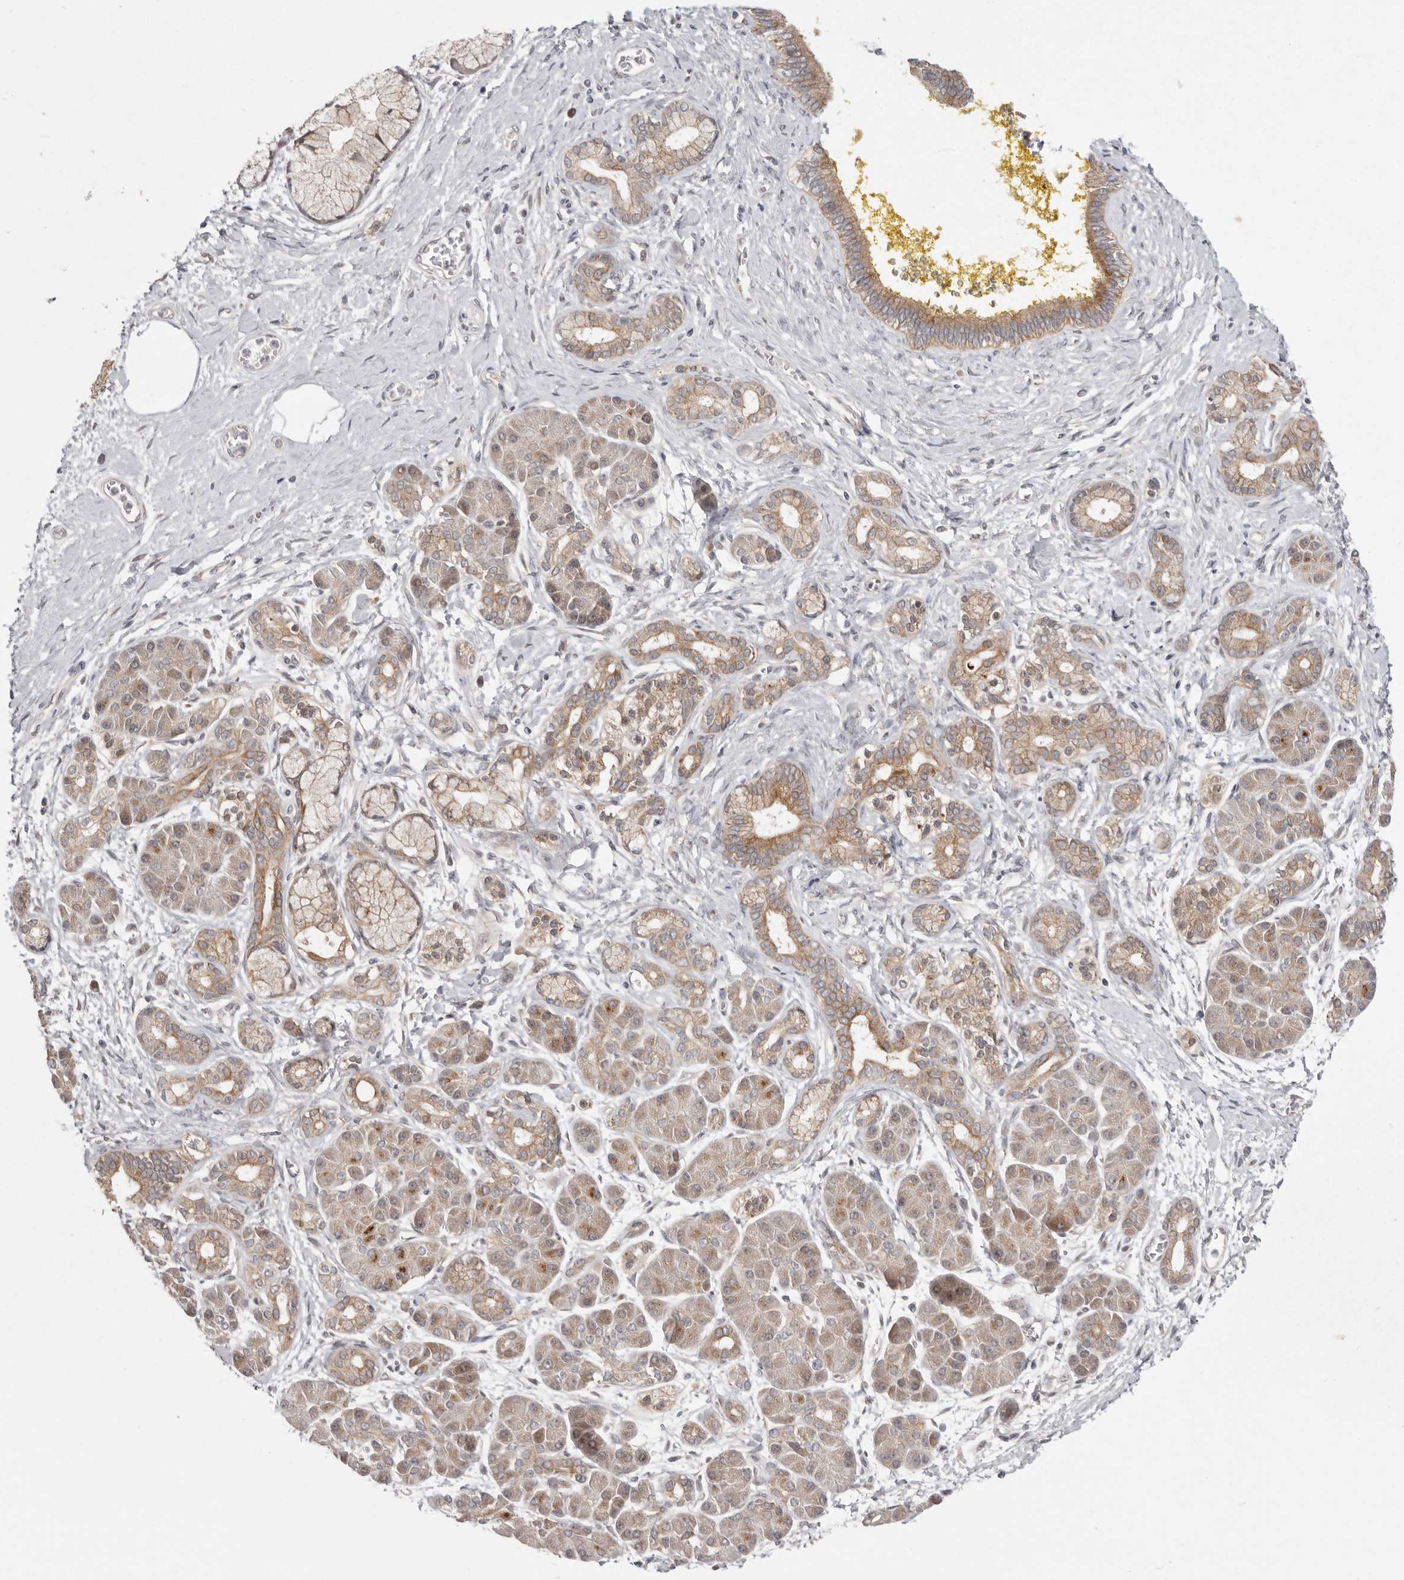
{"staining": {"intensity": "moderate", "quantity": ">75%", "location": "cytoplasmic/membranous"}, "tissue": "pancreatic cancer", "cell_type": "Tumor cells", "image_type": "cancer", "snomed": [{"axis": "morphology", "description": "Adenocarcinoma, NOS"}, {"axis": "topography", "description": "Pancreas"}], "caption": "Tumor cells reveal moderate cytoplasmic/membranous positivity in approximately >75% of cells in adenocarcinoma (pancreatic). (brown staining indicates protein expression, while blue staining denotes nuclei).", "gene": "NSUN4", "patient": {"sex": "male", "age": 58}}